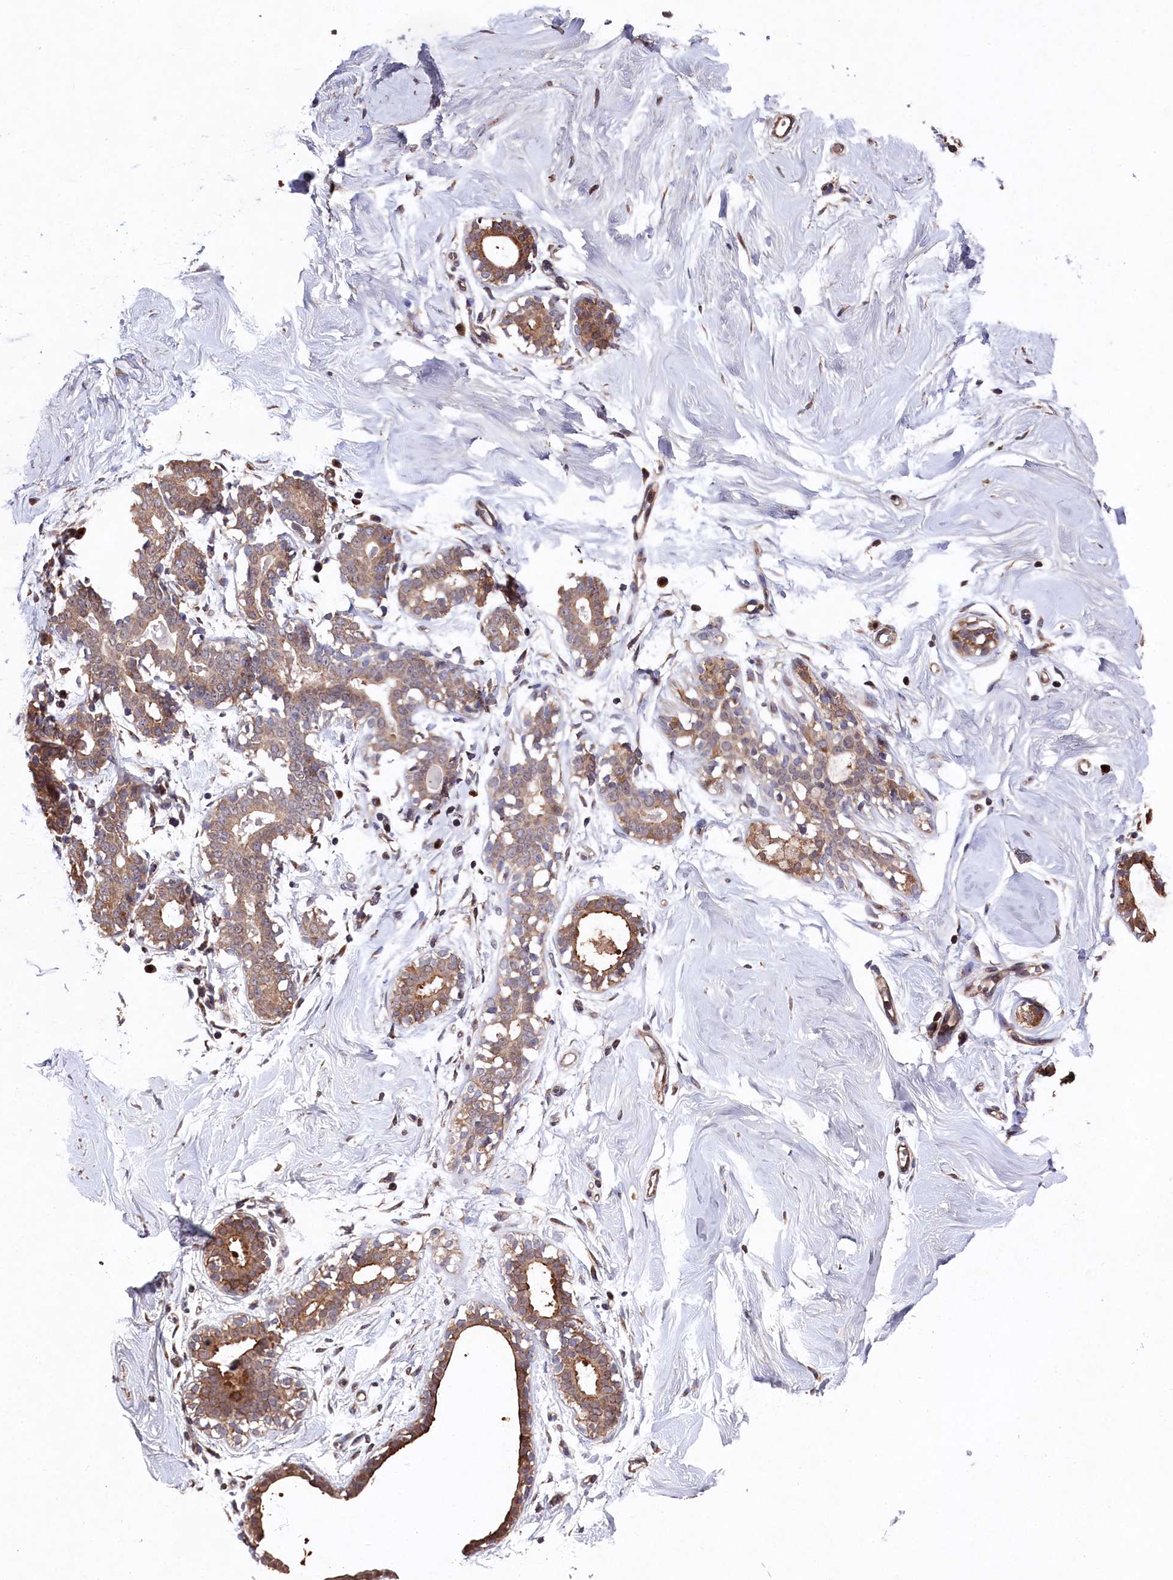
{"staining": {"intensity": "moderate", "quantity": "25%-75%", "location": "cytoplasmic/membranous"}, "tissue": "breast", "cell_type": "Glandular cells", "image_type": "normal", "snomed": [{"axis": "morphology", "description": "Normal tissue, NOS"}, {"axis": "morphology", "description": "Adenoma, NOS"}, {"axis": "topography", "description": "Breast"}], "caption": "There is medium levels of moderate cytoplasmic/membranous positivity in glandular cells of unremarkable breast, as demonstrated by immunohistochemical staining (brown color).", "gene": "NAA60", "patient": {"sex": "female", "age": 23}}